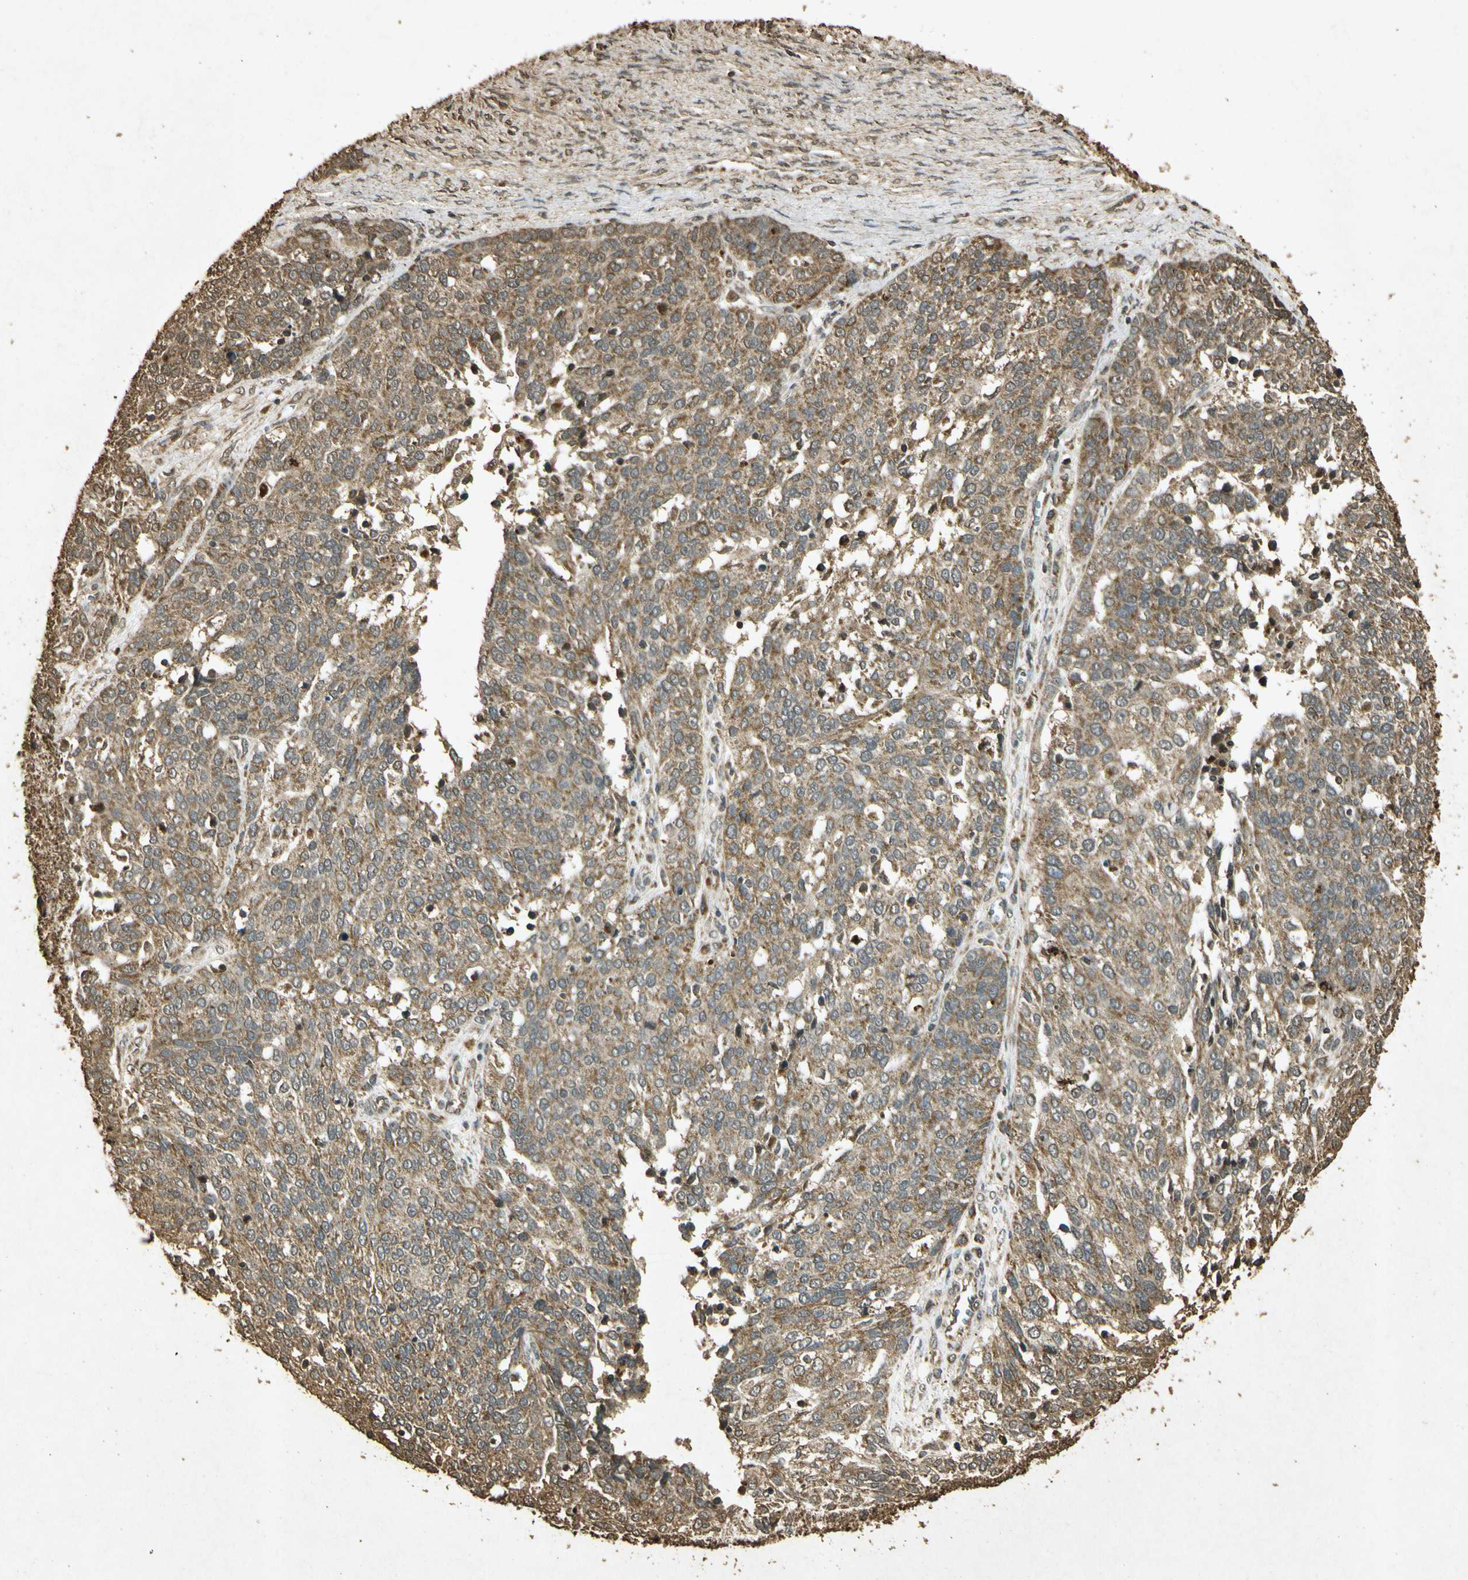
{"staining": {"intensity": "moderate", "quantity": ">75%", "location": "cytoplasmic/membranous"}, "tissue": "ovarian cancer", "cell_type": "Tumor cells", "image_type": "cancer", "snomed": [{"axis": "morphology", "description": "Cystadenocarcinoma, serous, NOS"}, {"axis": "topography", "description": "Ovary"}], "caption": "Immunohistochemistry (IHC) micrograph of neoplastic tissue: ovarian cancer stained using IHC demonstrates medium levels of moderate protein expression localized specifically in the cytoplasmic/membranous of tumor cells, appearing as a cytoplasmic/membranous brown color.", "gene": "PRDX3", "patient": {"sex": "female", "age": 44}}